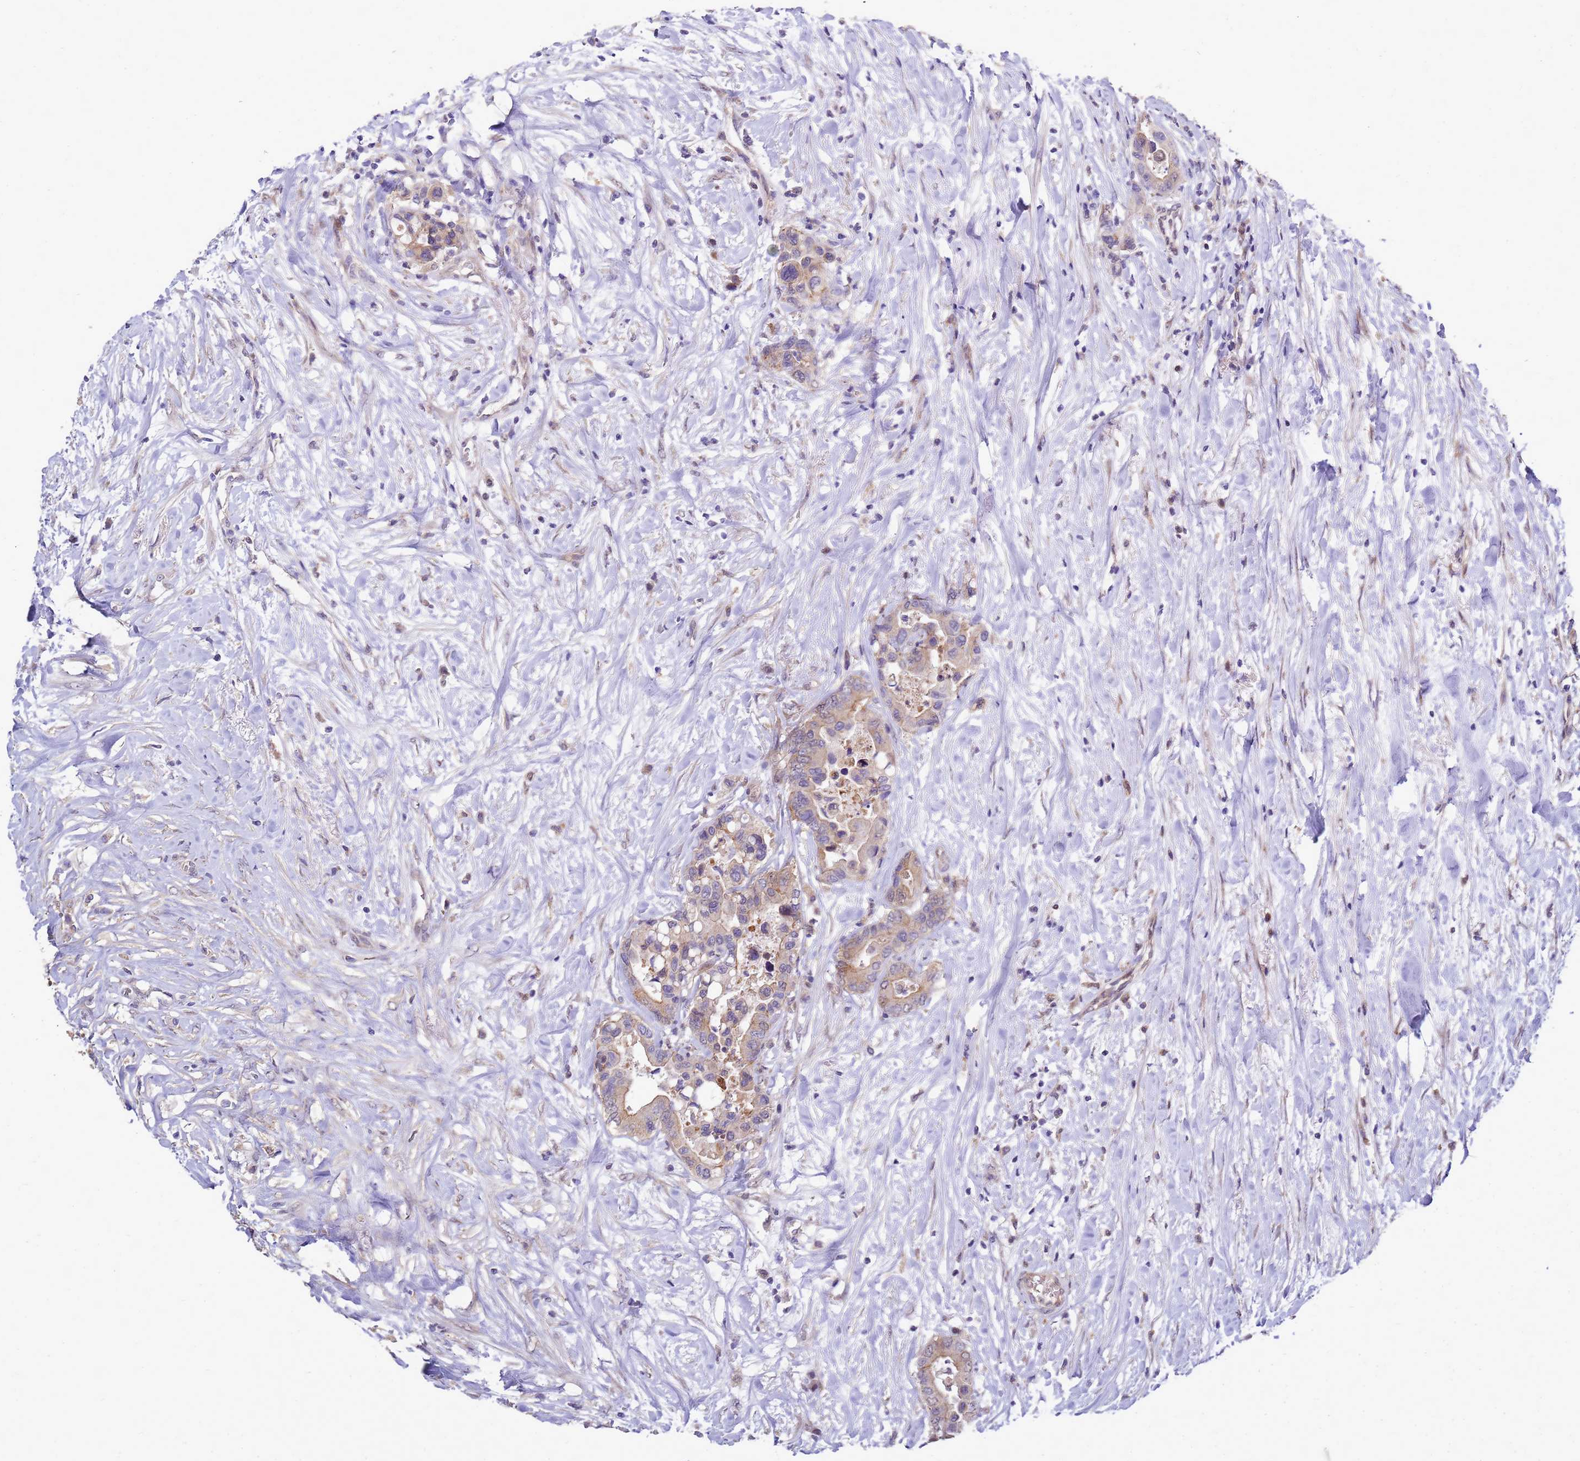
{"staining": {"intensity": "moderate", "quantity": "25%-75%", "location": "cytoplasmic/membranous"}, "tissue": "colorectal cancer", "cell_type": "Tumor cells", "image_type": "cancer", "snomed": [{"axis": "morphology", "description": "Normal tissue, NOS"}, {"axis": "morphology", "description": "Adenocarcinoma, NOS"}, {"axis": "topography", "description": "Colon"}], "caption": "Approximately 25%-75% of tumor cells in colorectal cancer (adenocarcinoma) show moderate cytoplasmic/membranous protein positivity as visualized by brown immunohistochemical staining.", "gene": "EIF4EBP3", "patient": {"sex": "male", "age": 82}}